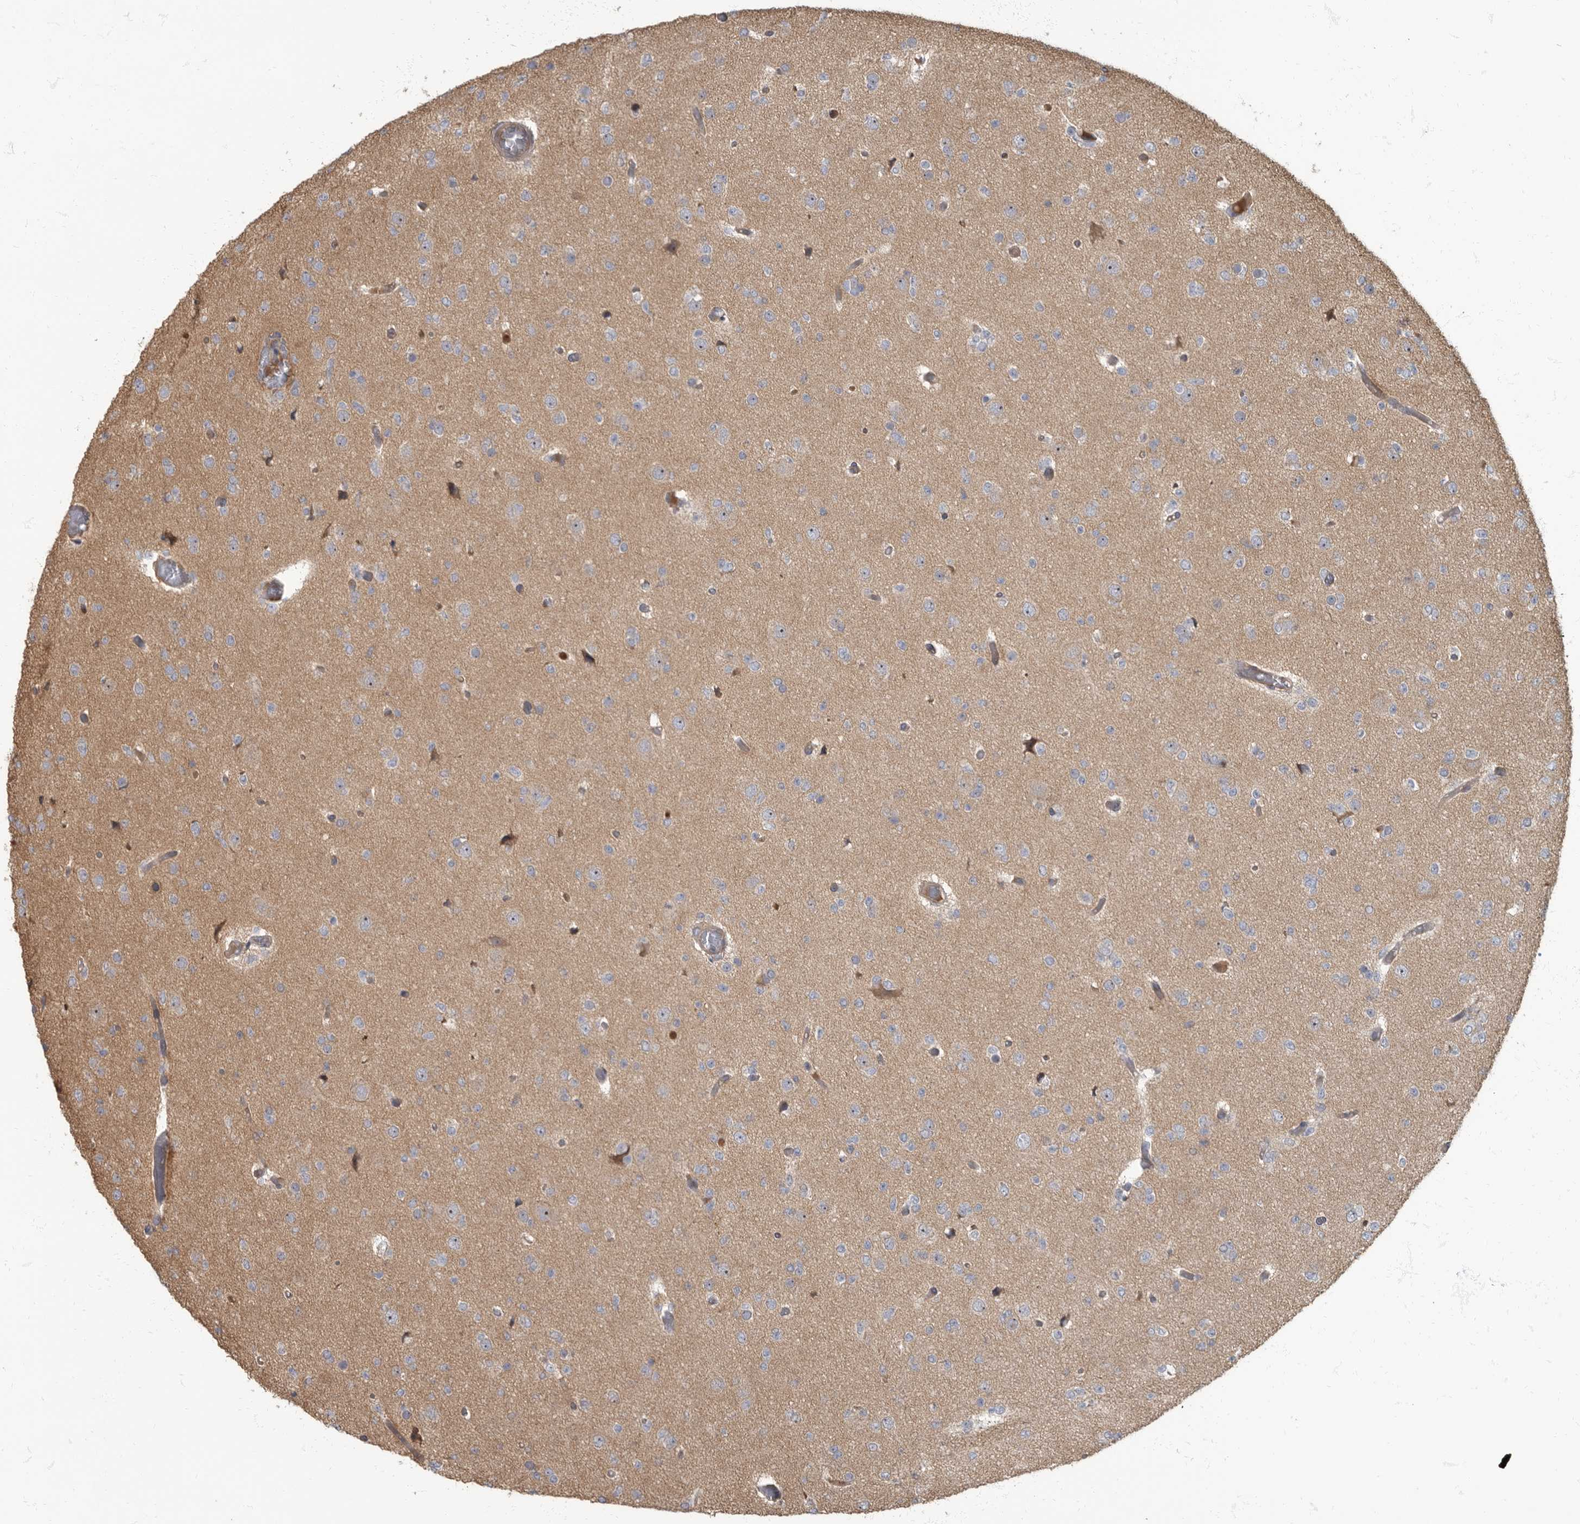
{"staining": {"intensity": "weak", "quantity": ">75%", "location": "cytoplasmic/membranous"}, "tissue": "glioma", "cell_type": "Tumor cells", "image_type": "cancer", "snomed": [{"axis": "morphology", "description": "Glioma, malignant, Low grade"}, {"axis": "topography", "description": "Brain"}], "caption": "Immunohistochemical staining of human low-grade glioma (malignant) exhibits low levels of weak cytoplasmic/membranous protein expression in about >75% of tumor cells.", "gene": "DAAM1", "patient": {"sex": "female", "age": 22}}